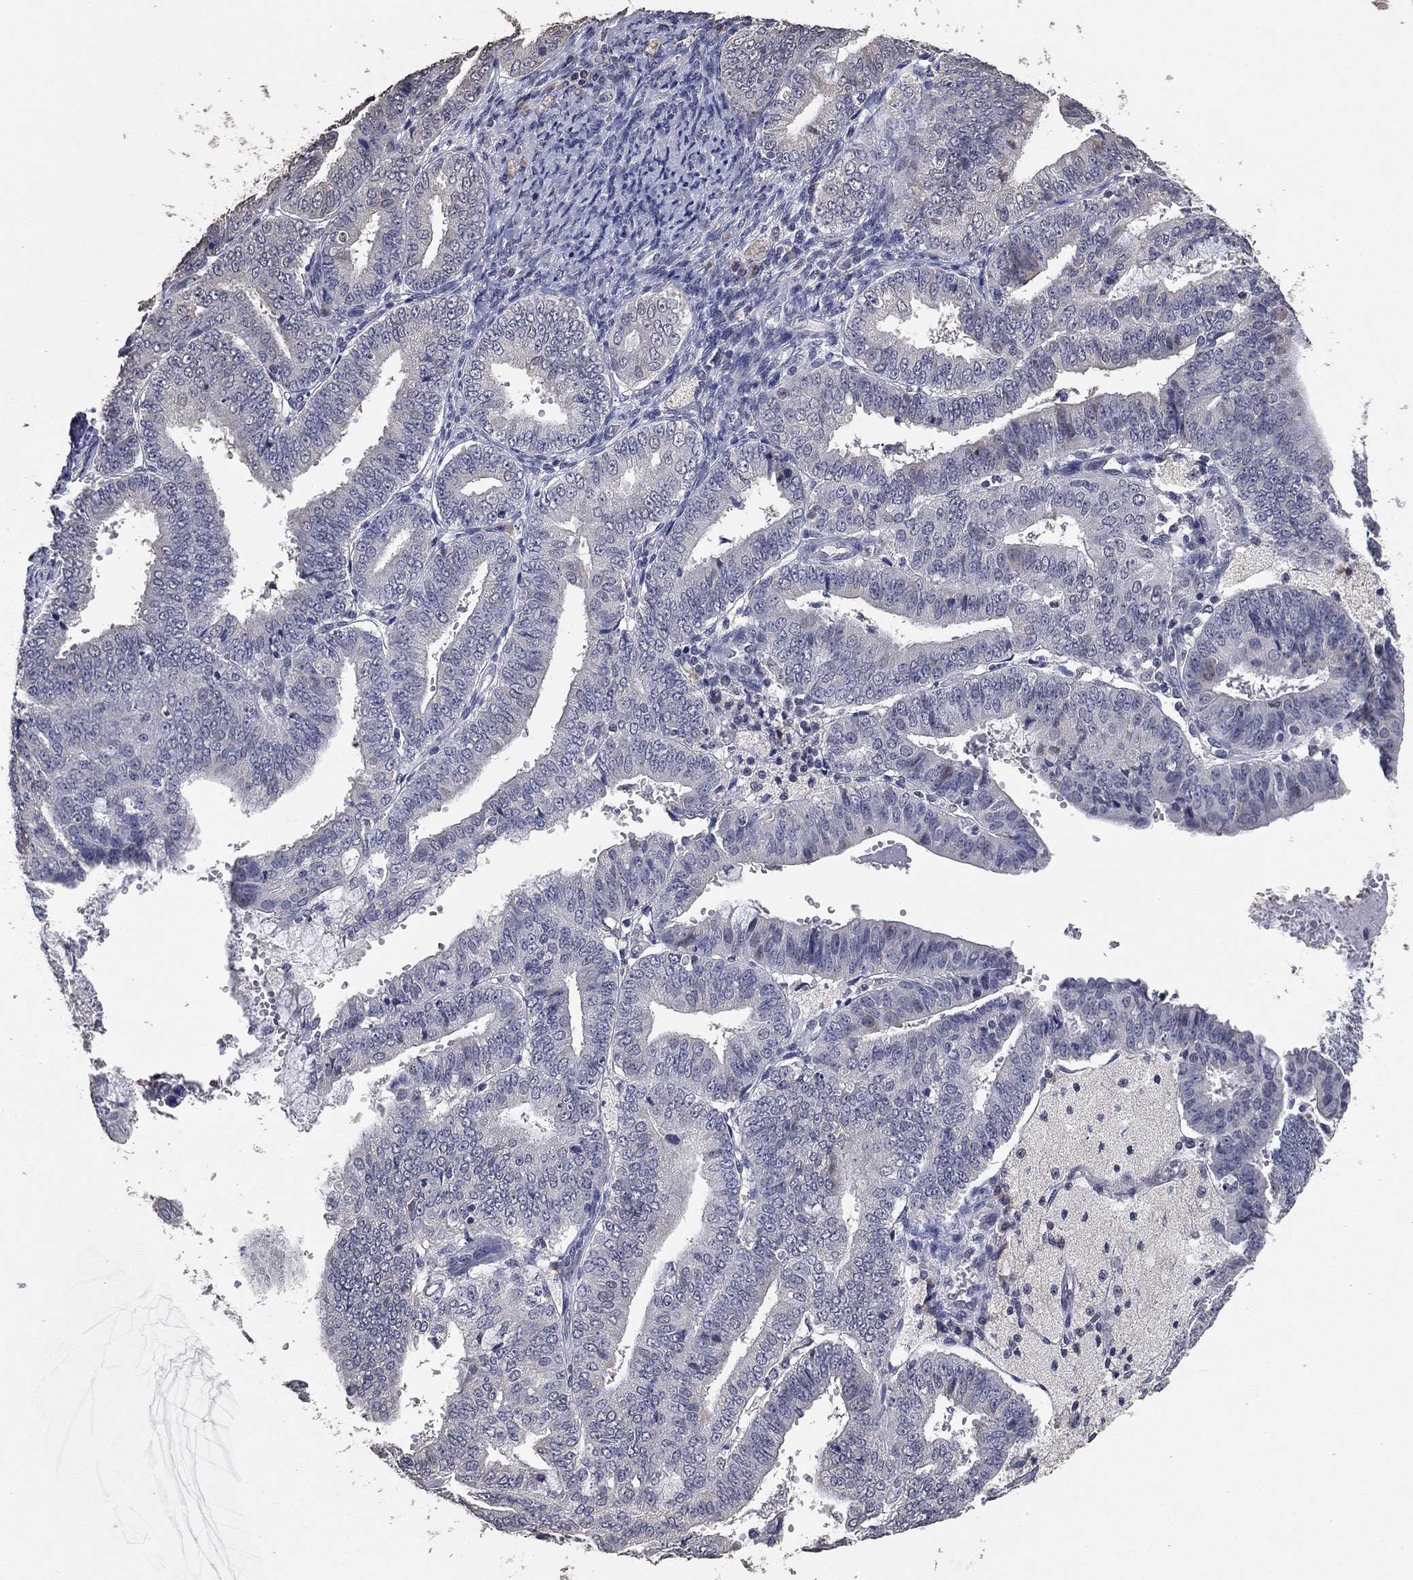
{"staining": {"intensity": "negative", "quantity": "none", "location": "none"}, "tissue": "endometrial cancer", "cell_type": "Tumor cells", "image_type": "cancer", "snomed": [{"axis": "morphology", "description": "Adenocarcinoma, NOS"}, {"axis": "topography", "description": "Endometrium"}], "caption": "Tumor cells show no significant protein expression in endometrial cancer (adenocarcinoma).", "gene": "DSG1", "patient": {"sex": "female", "age": 63}}